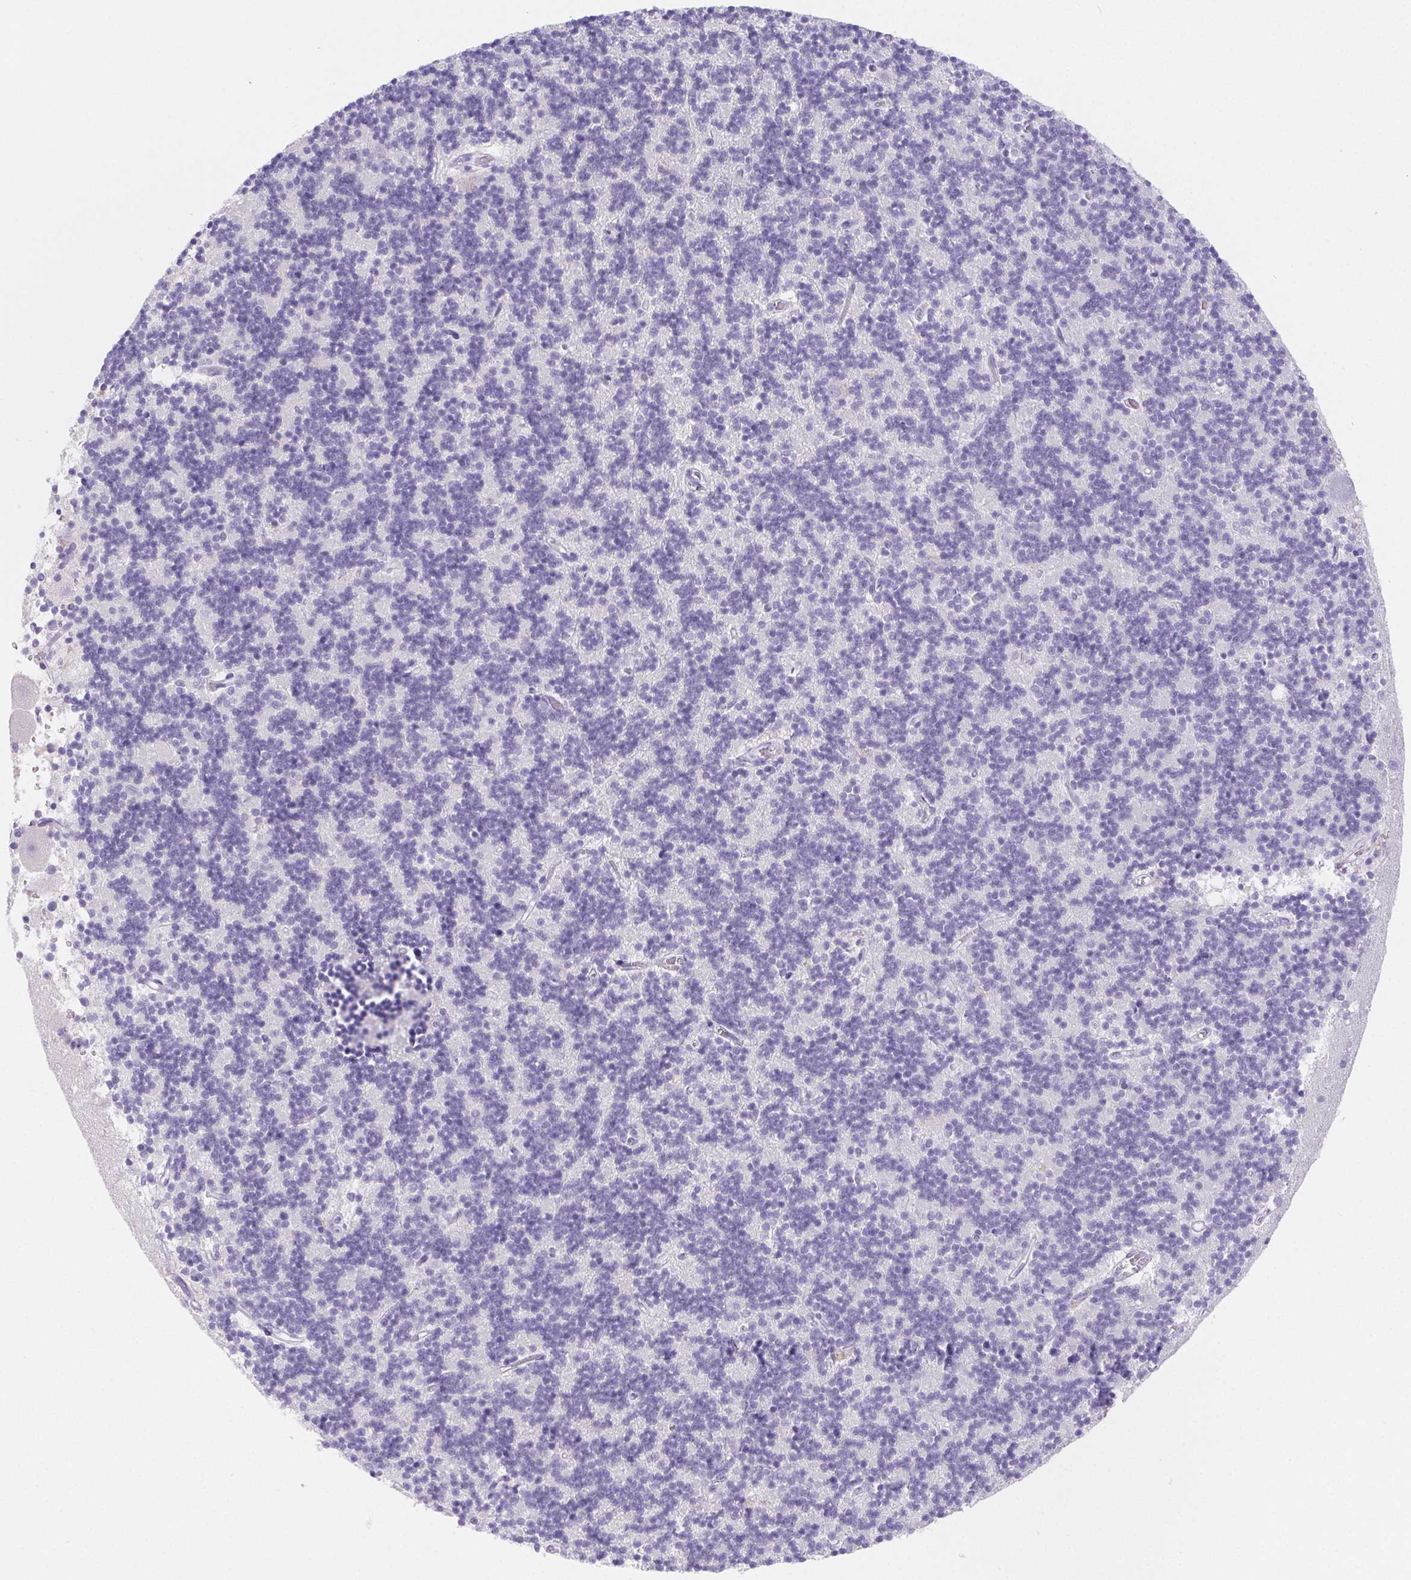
{"staining": {"intensity": "negative", "quantity": "none", "location": "none"}, "tissue": "cerebellum", "cell_type": "Cells in granular layer", "image_type": "normal", "snomed": [{"axis": "morphology", "description": "Normal tissue, NOS"}, {"axis": "topography", "description": "Cerebellum"}], "caption": "Immunohistochemistry of unremarkable cerebellum shows no positivity in cells in granular layer.", "gene": "PNLIP", "patient": {"sex": "male", "age": 54}}